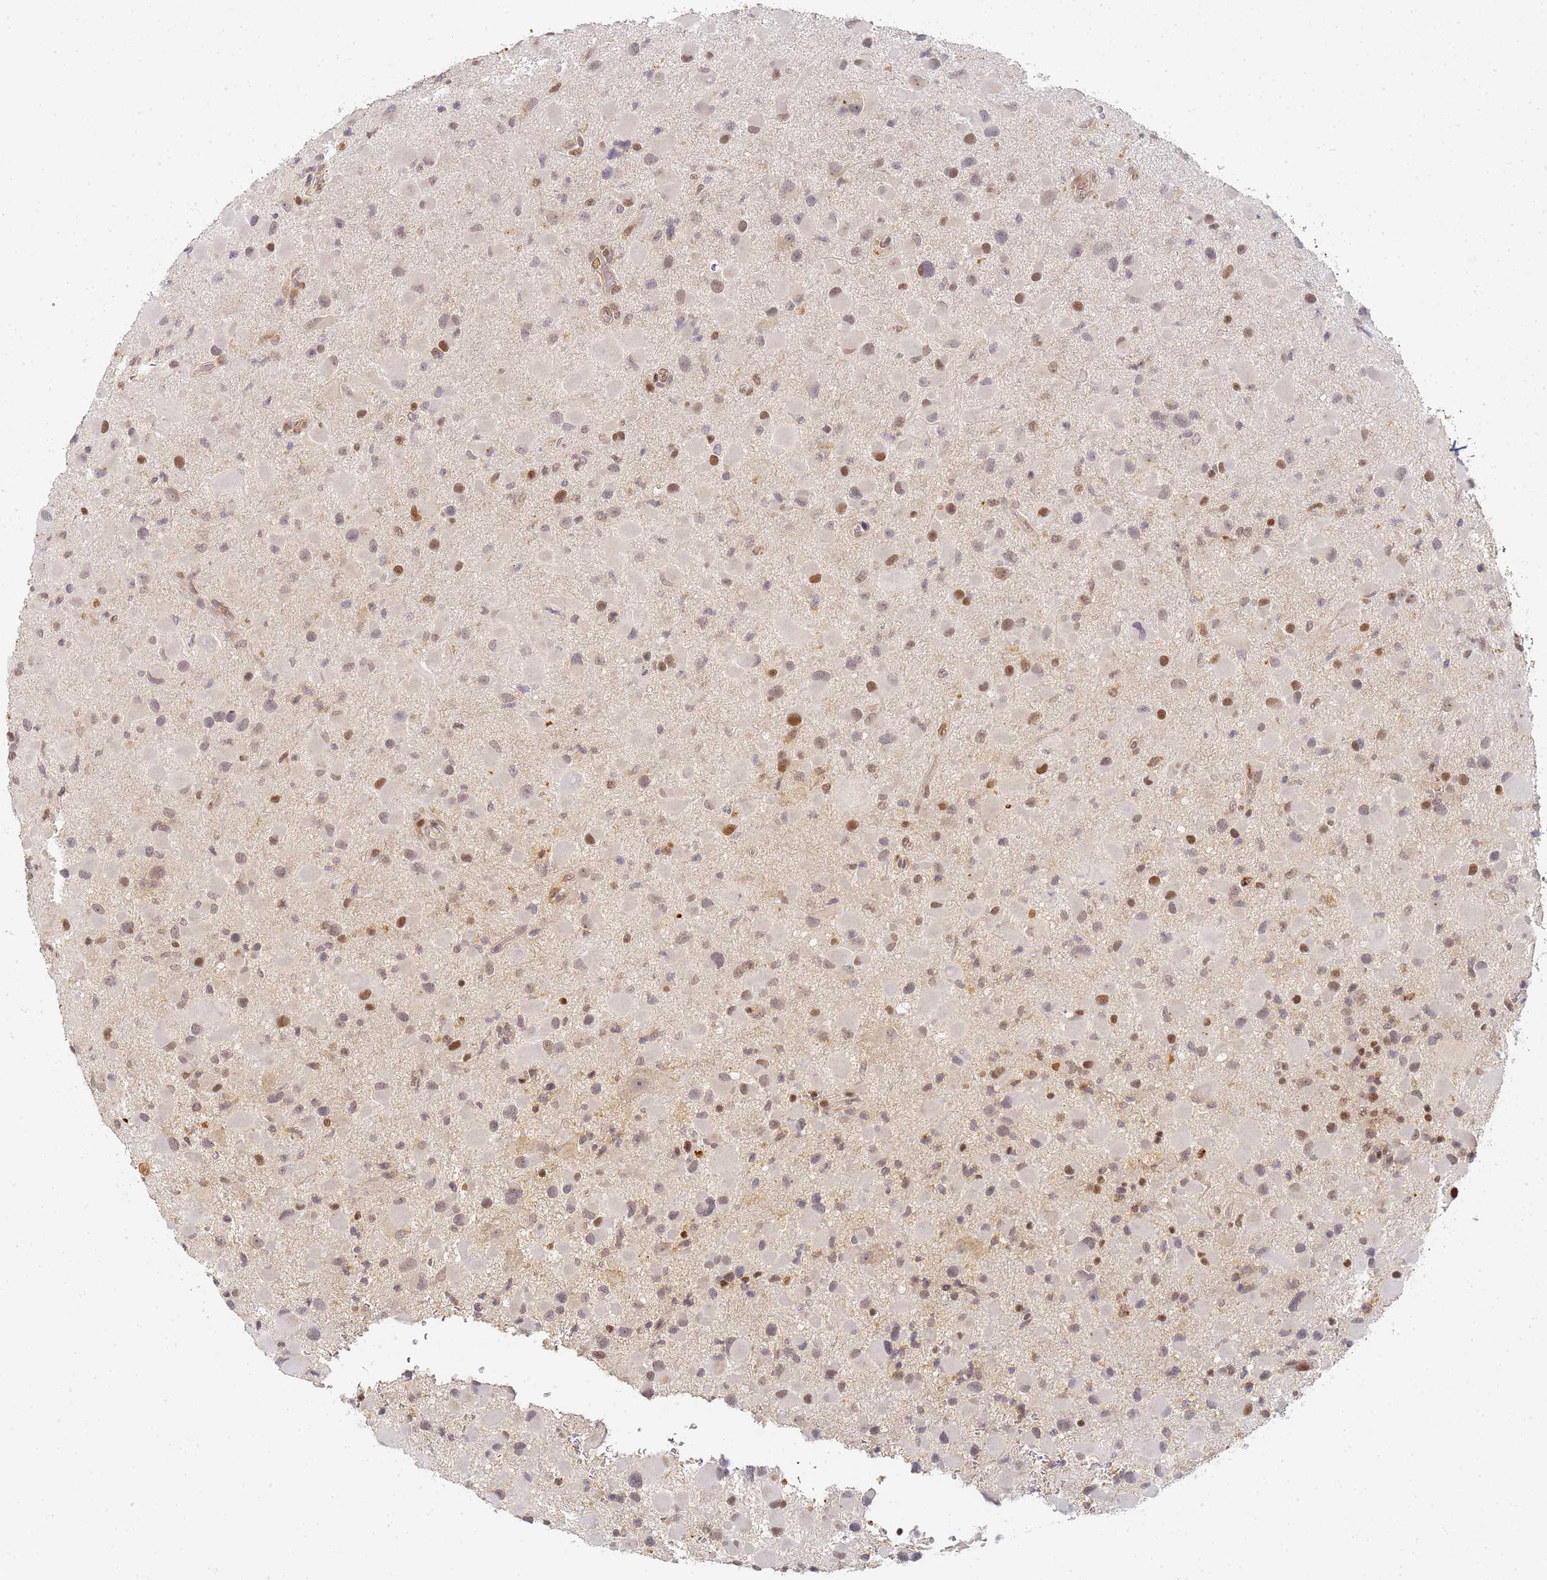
{"staining": {"intensity": "moderate", "quantity": "<25%", "location": "nuclear"}, "tissue": "glioma", "cell_type": "Tumor cells", "image_type": "cancer", "snomed": [{"axis": "morphology", "description": "Glioma, malignant, Low grade"}, {"axis": "topography", "description": "Brain"}], "caption": "This micrograph demonstrates IHC staining of malignant low-grade glioma, with low moderate nuclear positivity in approximately <25% of tumor cells.", "gene": "HMCES", "patient": {"sex": "female", "age": 32}}